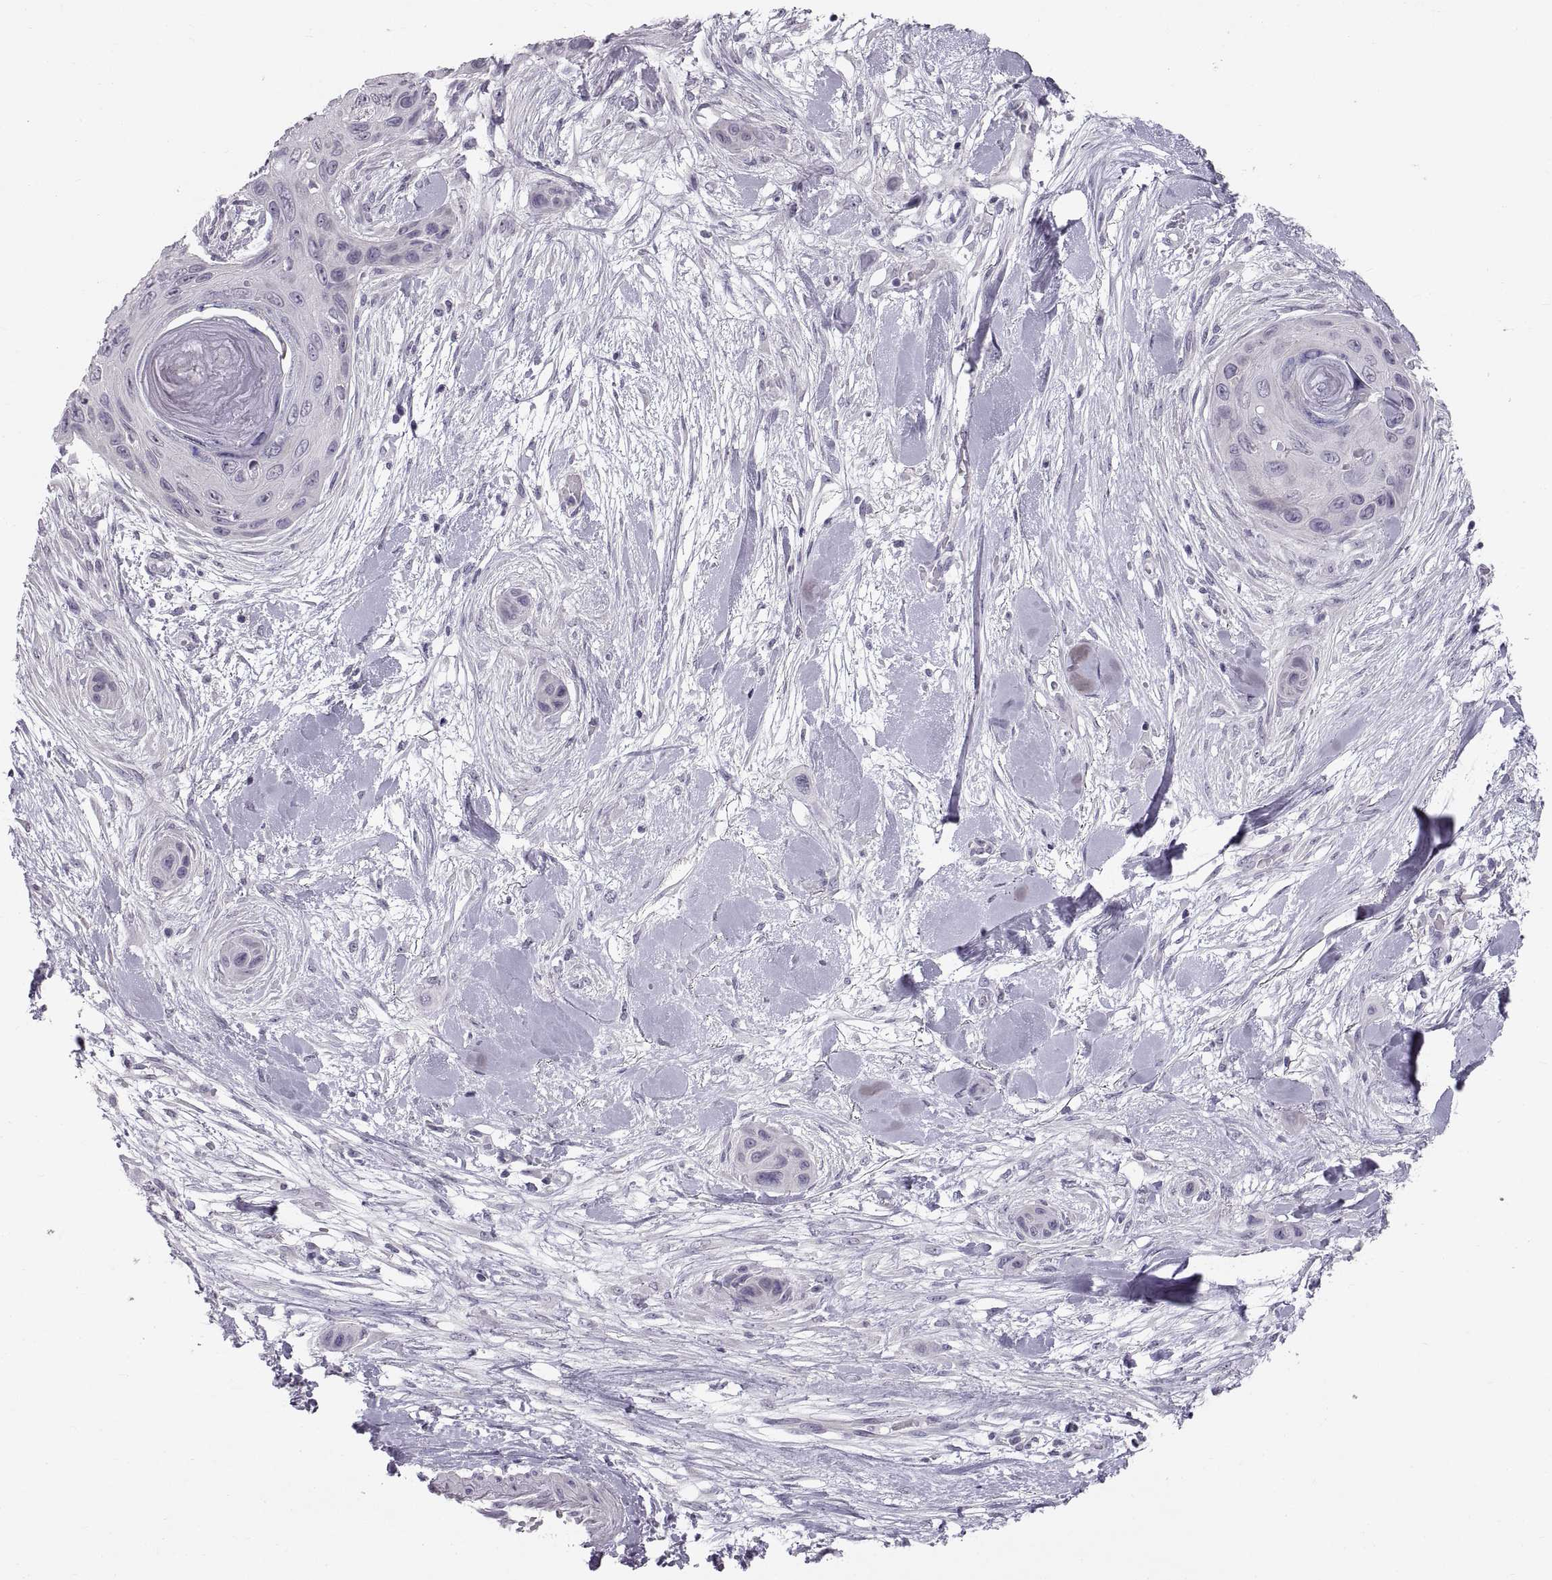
{"staining": {"intensity": "negative", "quantity": "none", "location": "none"}, "tissue": "skin cancer", "cell_type": "Tumor cells", "image_type": "cancer", "snomed": [{"axis": "morphology", "description": "Squamous cell carcinoma, NOS"}, {"axis": "topography", "description": "Skin"}], "caption": "Immunohistochemical staining of skin cancer (squamous cell carcinoma) displays no significant expression in tumor cells. (DAB (3,3'-diaminobenzidine) immunohistochemistry (IHC) visualized using brightfield microscopy, high magnification).", "gene": "SPACDR", "patient": {"sex": "male", "age": 82}}